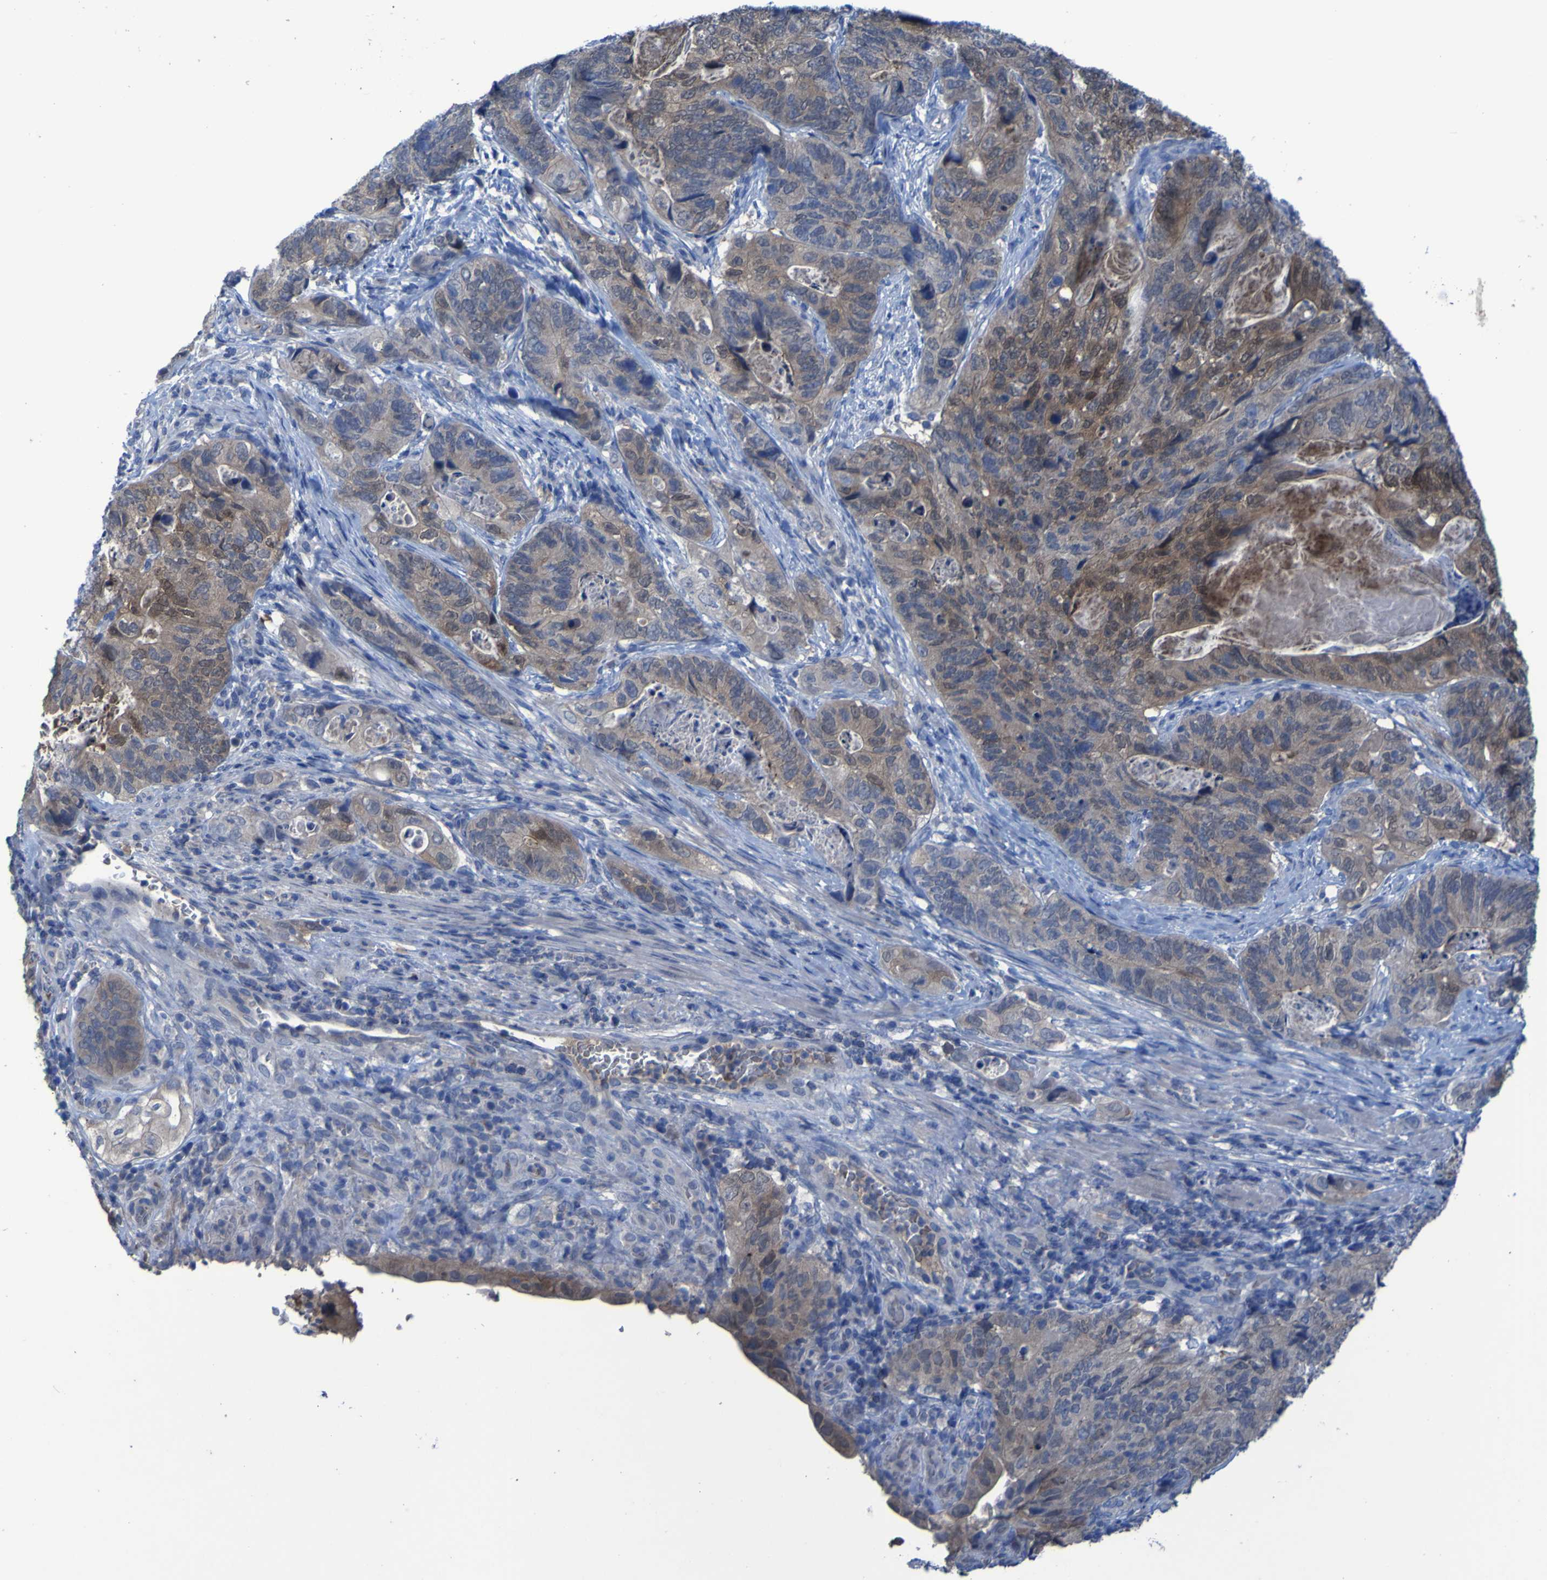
{"staining": {"intensity": "moderate", "quantity": "25%-75%", "location": "cytoplasmic/membranous"}, "tissue": "stomach cancer", "cell_type": "Tumor cells", "image_type": "cancer", "snomed": [{"axis": "morphology", "description": "Adenocarcinoma, NOS"}, {"axis": "topography", "description": "Stomach"}], "caption": "Immunohistochemistry (IHC) of human stomach adenocarcinoma reveals medium levels of moderate cytoplasmic/membranous expression in about 25%-75% of tumor cells.", "gene": "SGK2", "patient": {"sex": "female", "age": 89}}